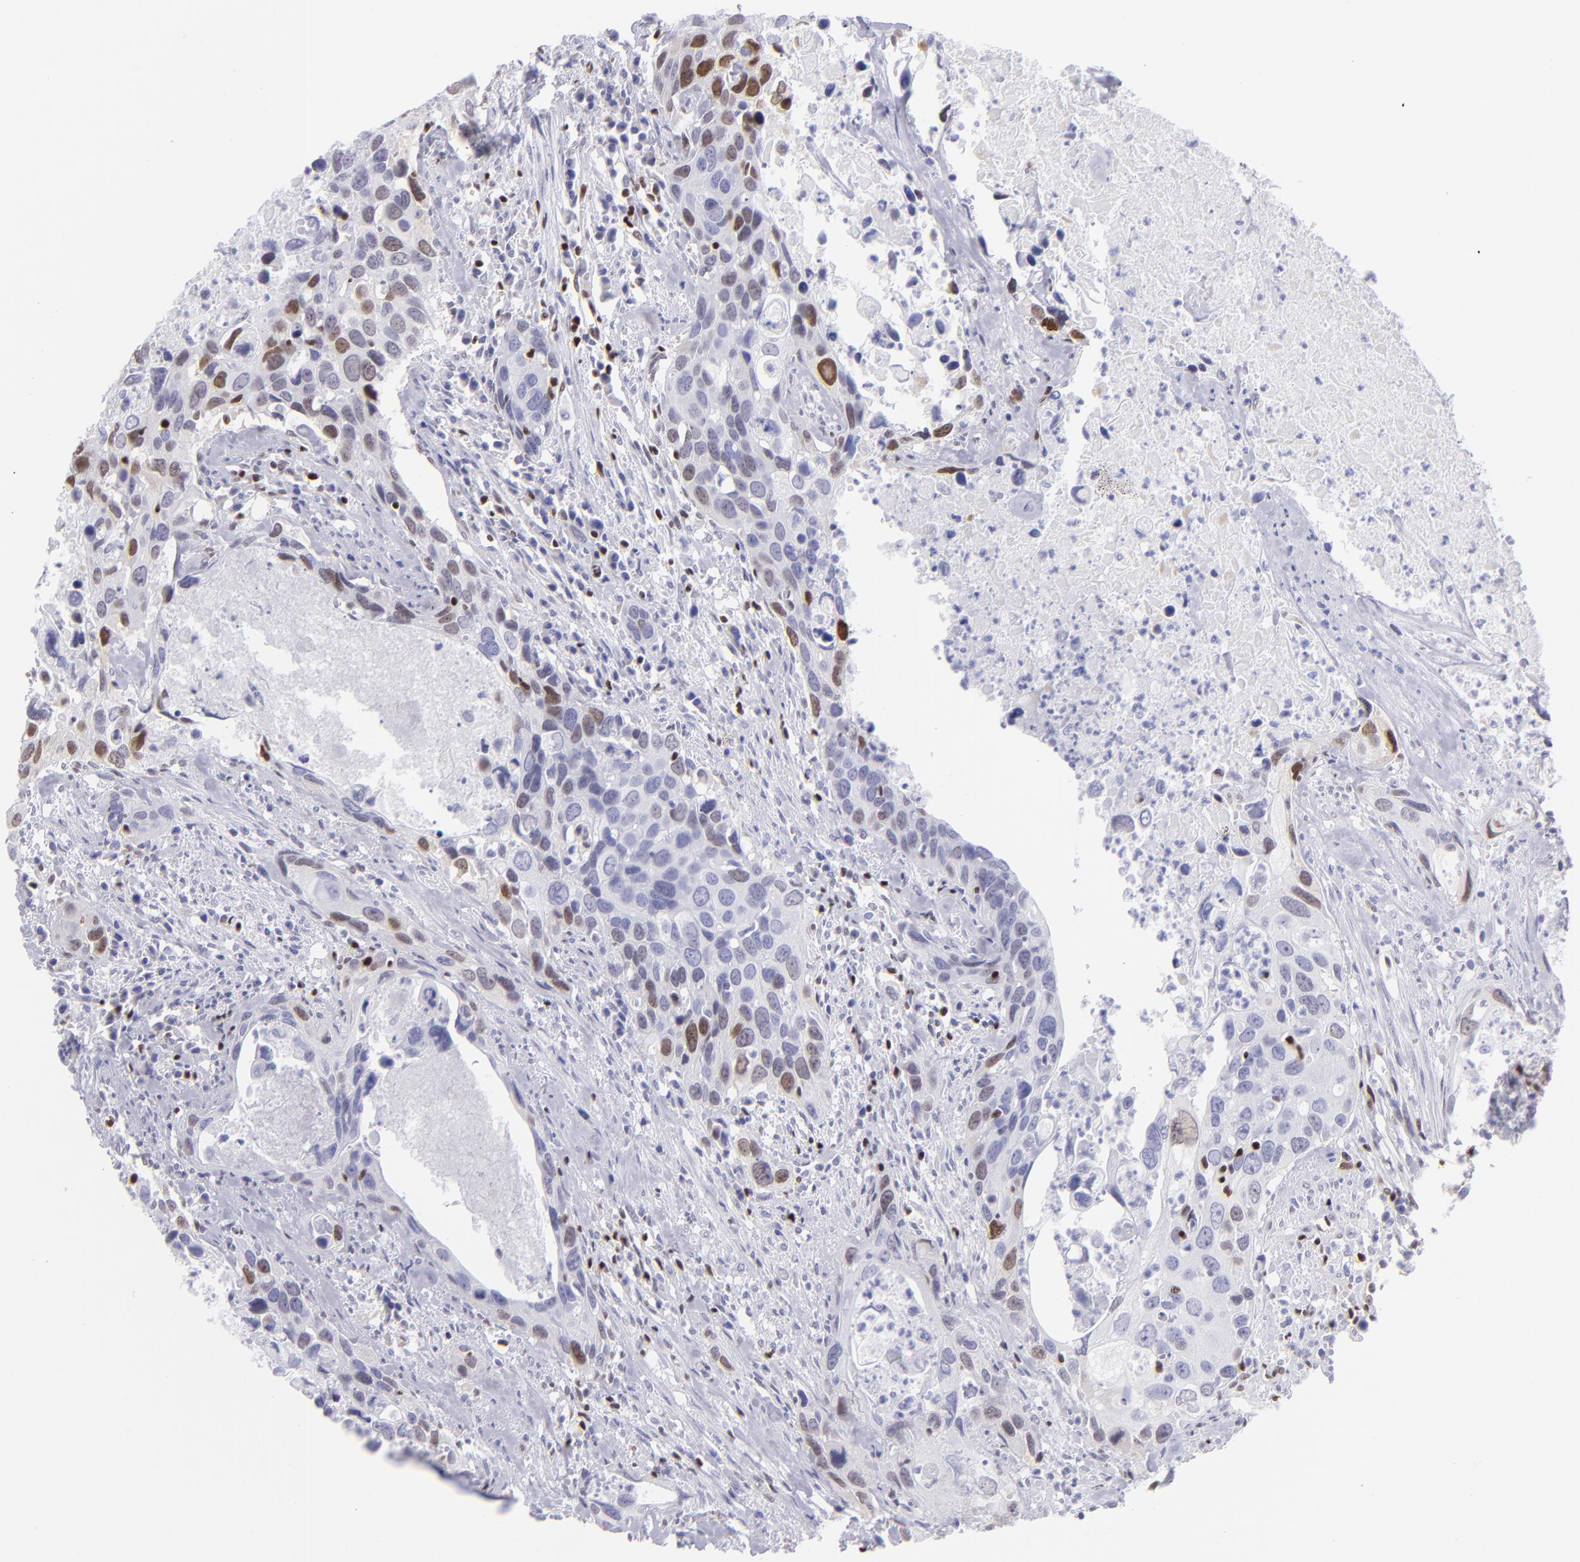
{"staining": {"intensity": "moderate", "quantity": "25%-75%", "location": "nuclear"}, "tissue": "urothelial cancer", "cell_type": "Tumor cells", "image_type": "cancer", "snomed": [{"axis": "morphology", "description": "Urothelial carcinoma, High grade"}, {"axis": "topography", "description": "Urinary bladder"}], "caption": "Protein expression analysis of human urothelial carcinoma (high-grade) reveals moderate nuclear expression in approximately 25%-75% of tumor cells.", "gene": "ETS1", "patient": {"sex": "male", "age": 71}}